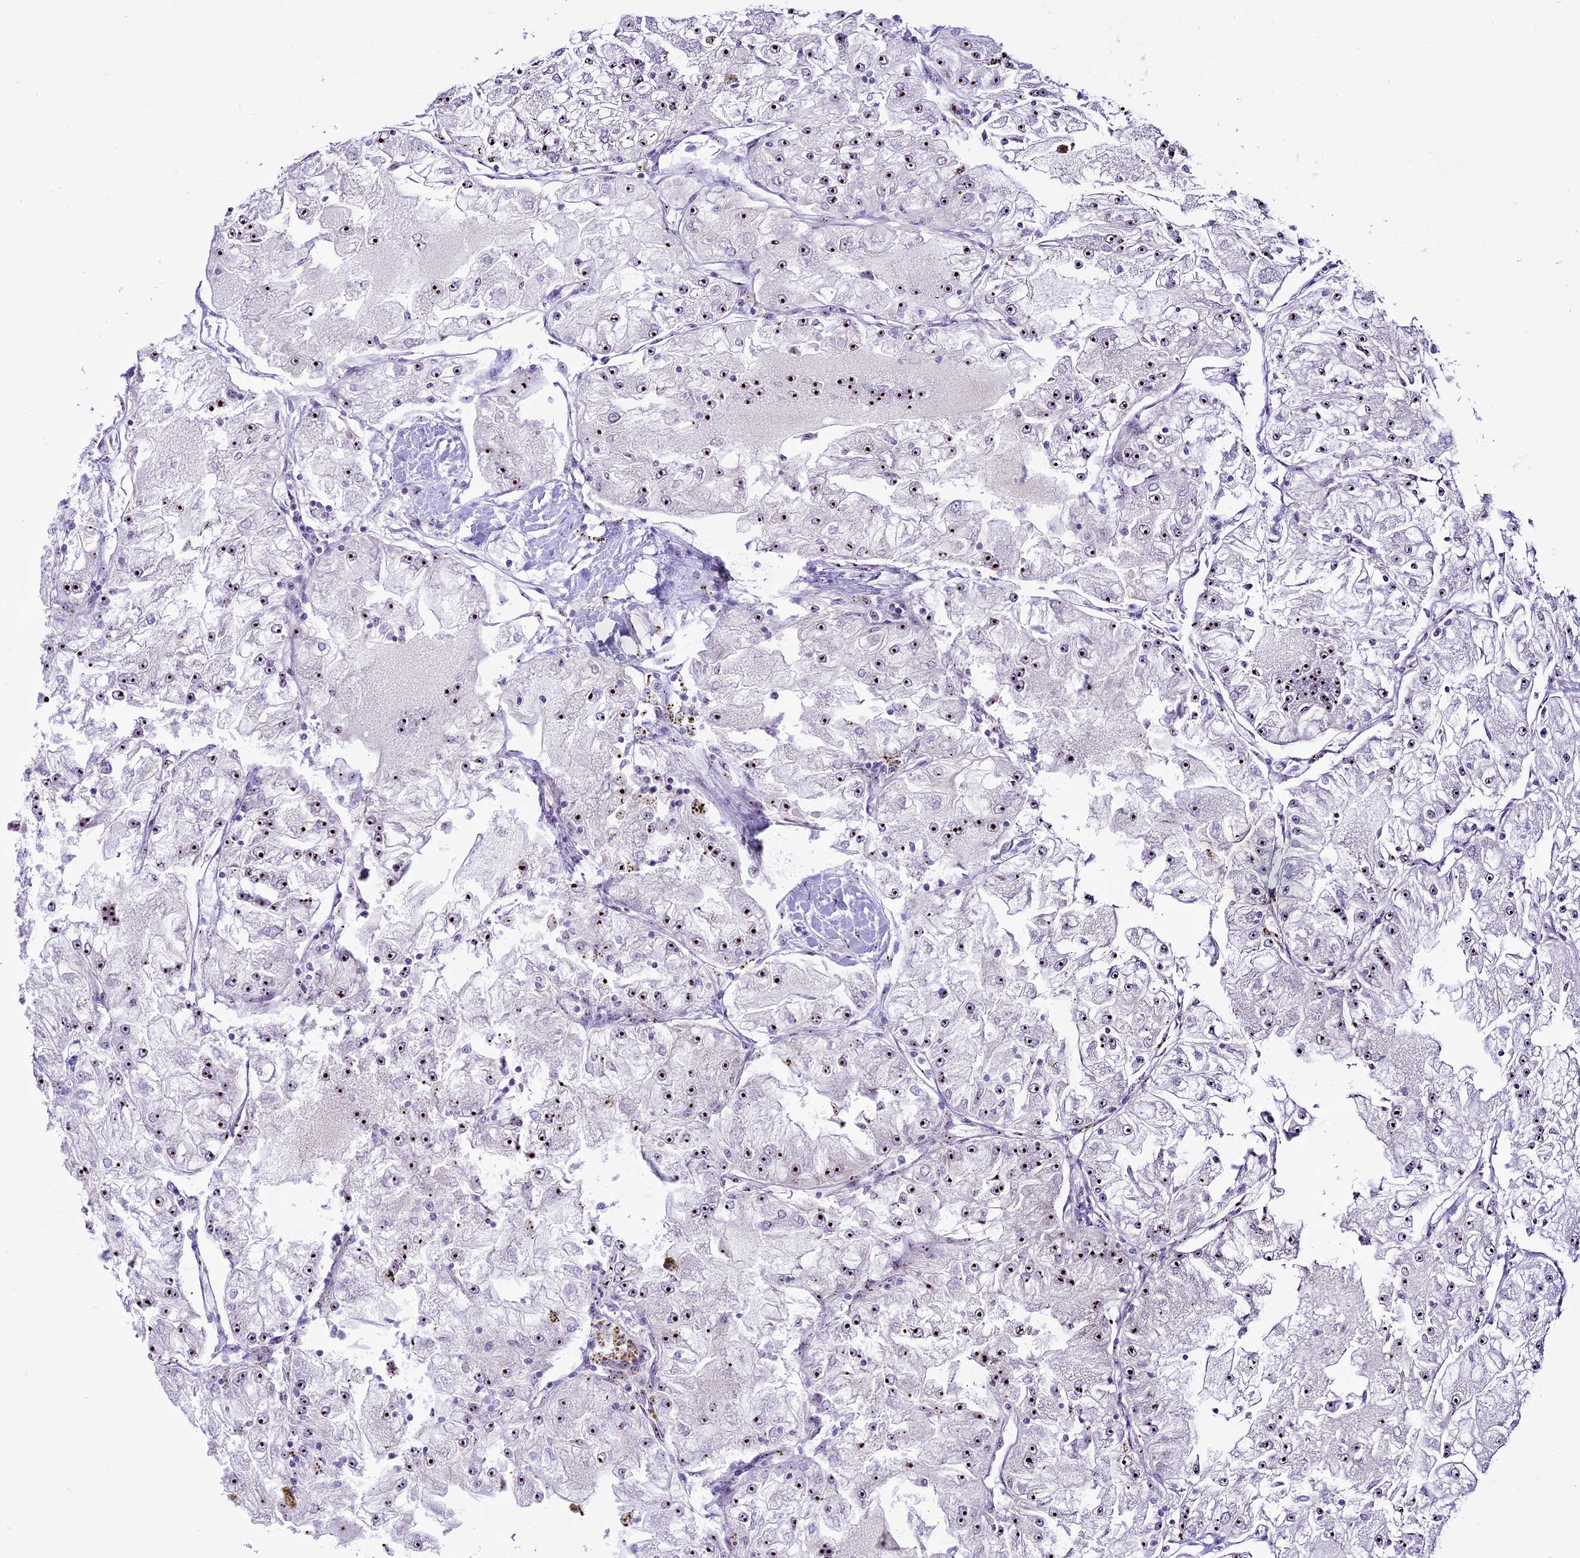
{"staining": {"intensity": "moderate", "quantity": ">75%", "location": "nuclear"}, "tissue": "renal cancer", "cell_type": "Tumor cells", "image_type": "cancer", "snomed": [{"axis": "morphology", "description": "Adenocarcinoma, NOS"}, {"axis": "topography", "description": "Kidney"}], "caption": "High-magnification brightfield microscopy of renal cancer (adenocarcinoma) stained with DAB (brown) and counterstained with hematoxylin (blue). tumor cells exhibit moderate nuclear staining is appreciated in approximately>75% of cells.", "gene": "TBL3", "patient": {"sex": "female", "age": 72}}